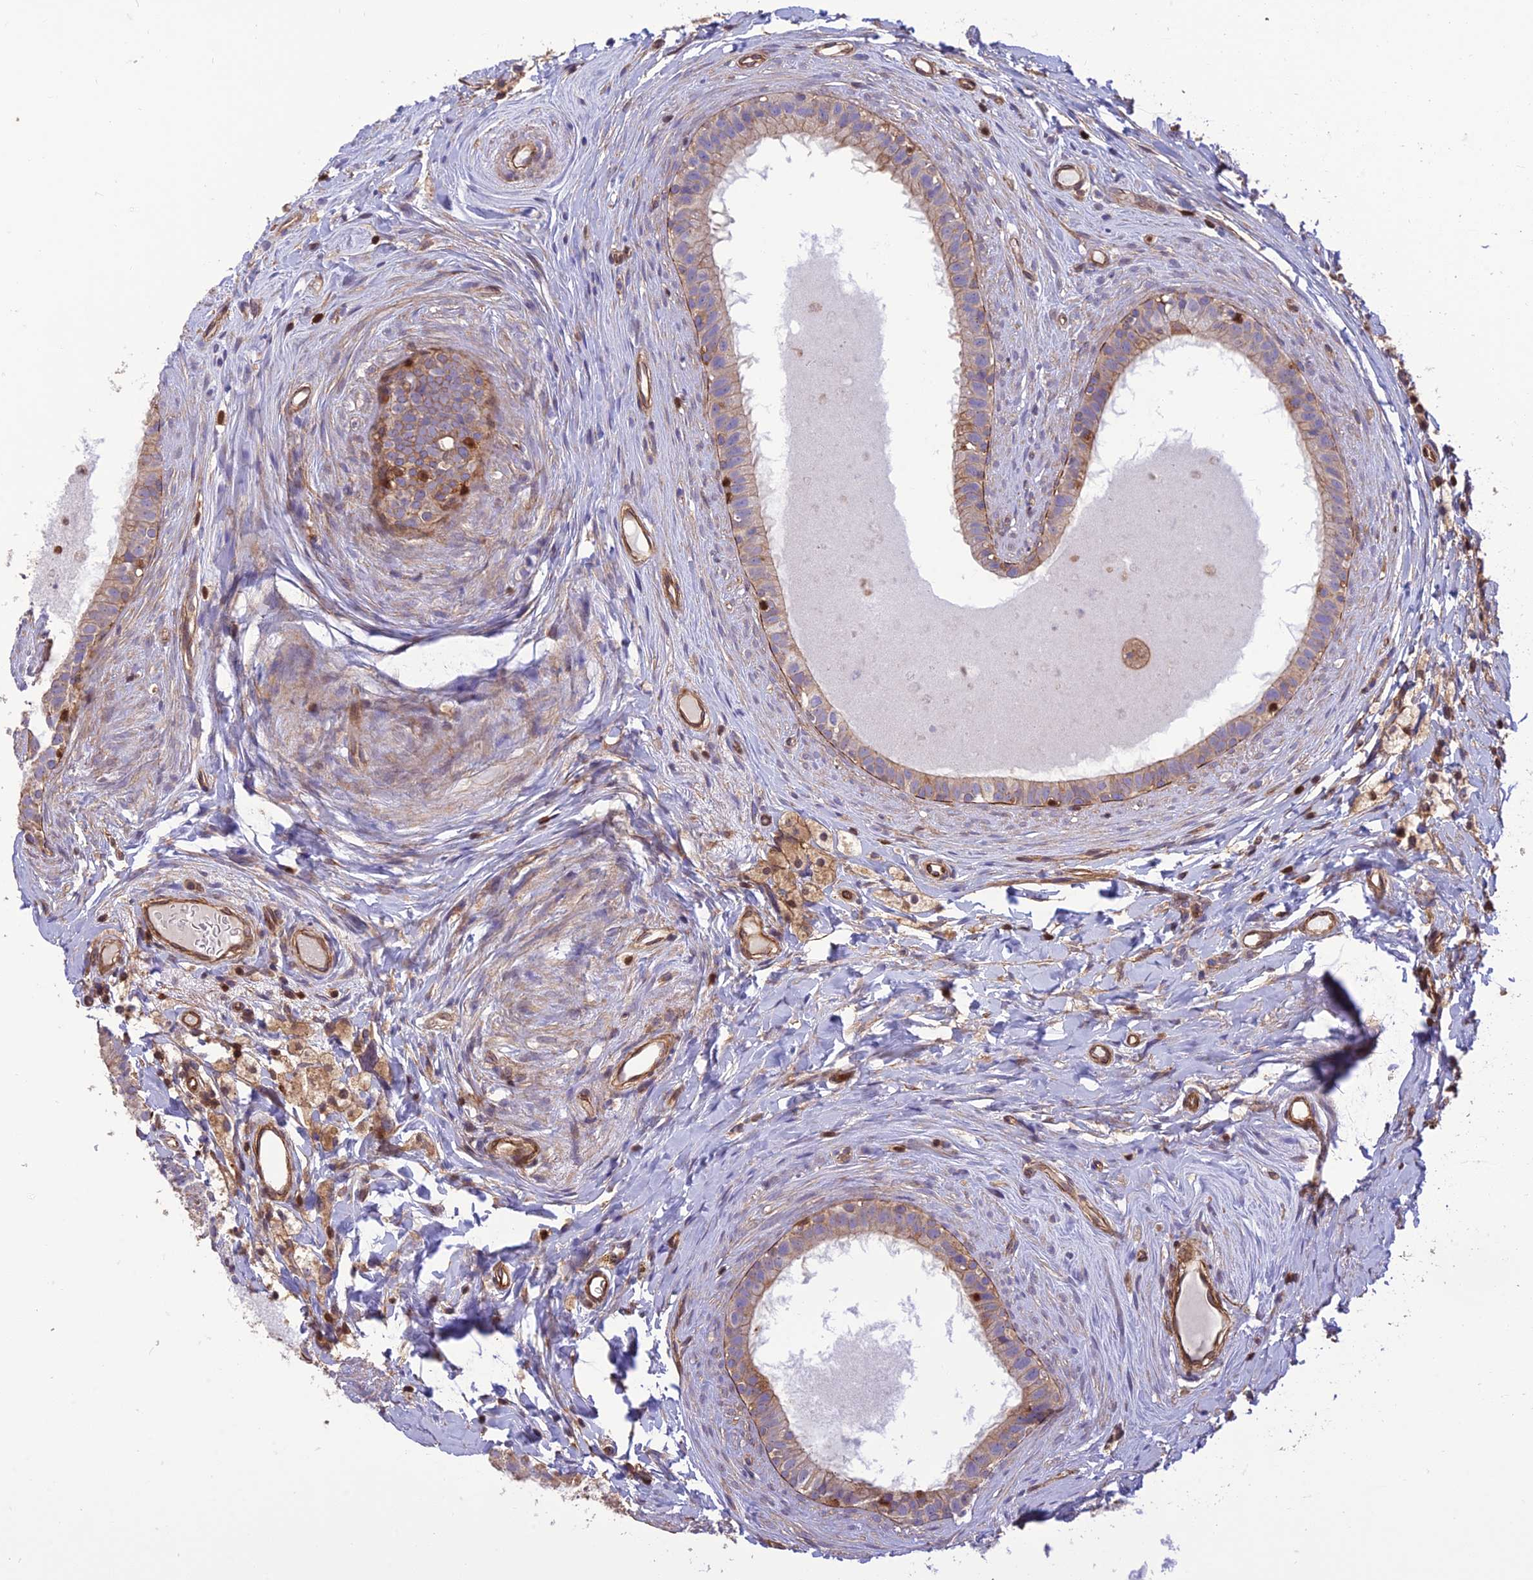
{"staining": {"intensity": "moderate", "quantity": "25%-75%", "location": "cytoplasmic/membranous"}, "tissue": "epididymis", "cell_type": "Glandular cells", "image_type": "normal", "snomed": [{"axis": "morphology", "description": "Normal tissue, NOS"}, {"axis": "topography", "description": "Epididymis"}], "caption": "Epididymis stained with DAB immunohistochemistry demonstrates medium levels of moderate cytoplasmic/membranous expression in approximately 25%-75% of glandular cells. (DAB IHC with brightfield microscopy, high magnification).", "gene": "HPSE2", "patient": {"sex": "male", "age": 80}}